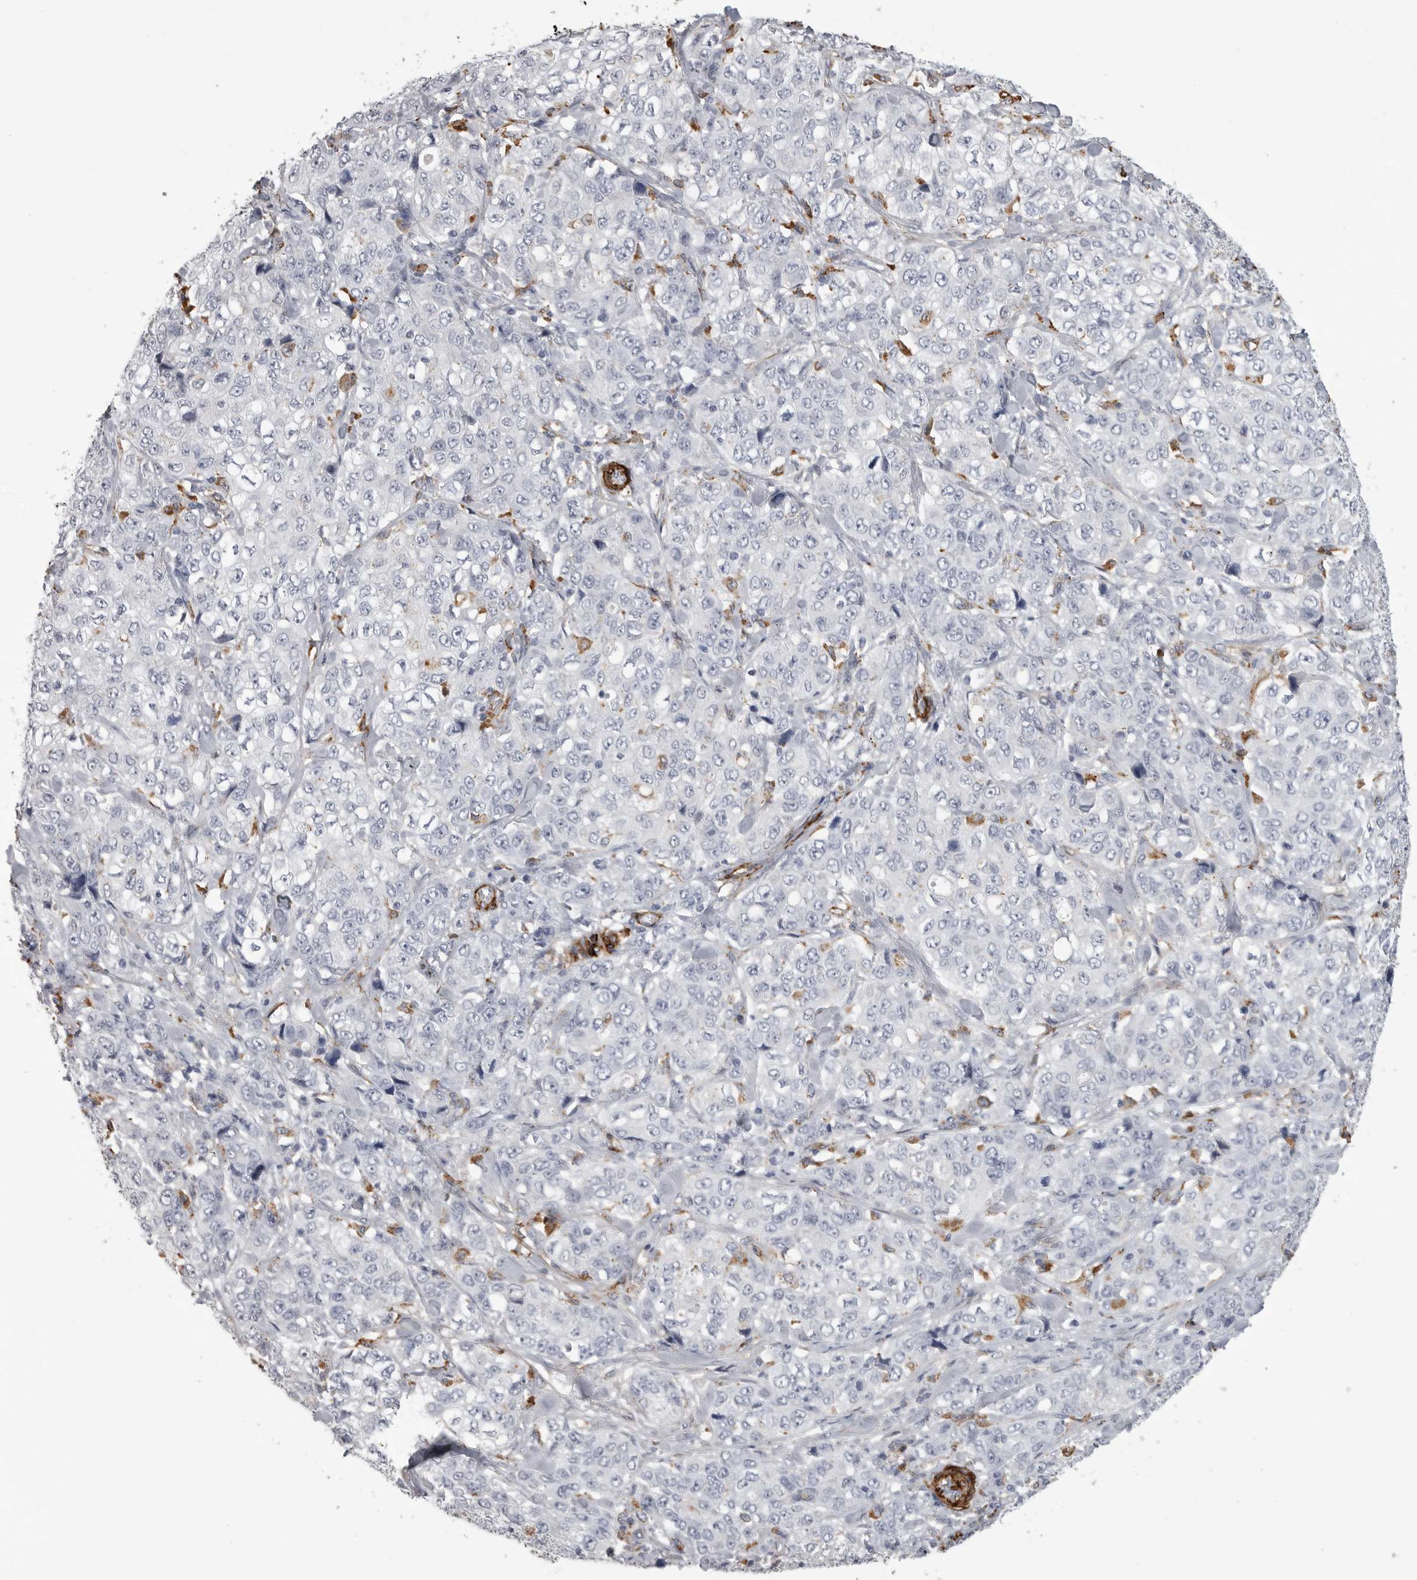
{"staining": {"intensity": "negative", "quantity": "none", "location": "none"}, "tissue": "stomach cancer", "cell_type": "Tumor cells", "image_type": "cancer", "snomed": [{"axis": "morphology", "description": "Adenocarcinoma, NOS"}, {"axis": "topography", "description": "Stomach"}], "caption": "Tumor cells show no significant expression in stomach cancer.", "gene": "AOC3", "patient": {"sex": "male", "age": 48}}